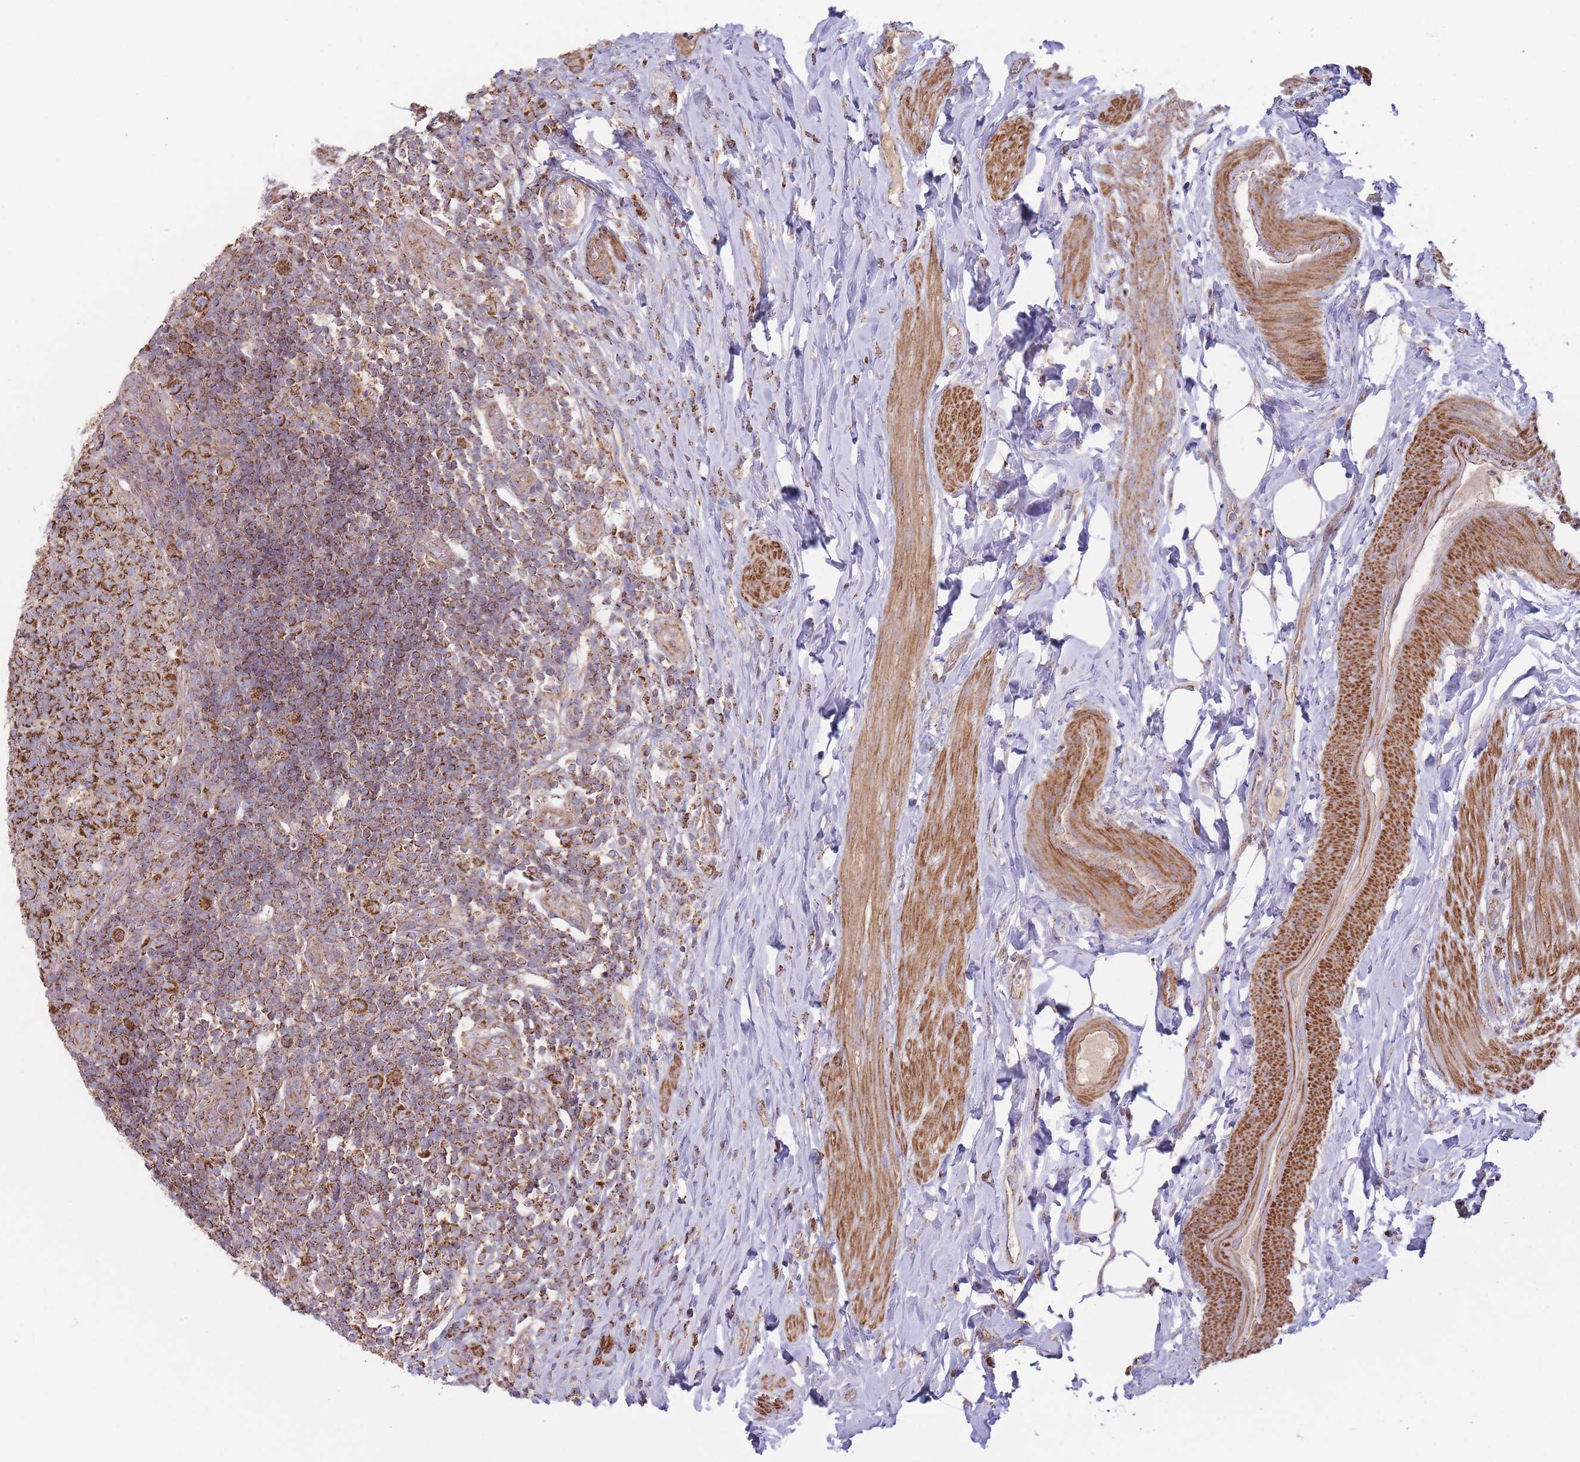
{"staining": {"intensity": "strong", "quantity": ">75%", "location": "cytoplasmic/membranous"}, "tissue": "appendix", "cell_type": "Glandular cells", "image_type": "normal", "snomed": [{"axis": "morphology", "description": "Normal tissue, NOS"}, {"axis": "topography", "description": "Appendix"}], "caption": "Glandular cells display high levels of strong cytoplasmic/membranous staining in approximately >75% of cells in normal appendix.", "gene": "KIF16B", "patient": {"sex": "female", "age": 43}}